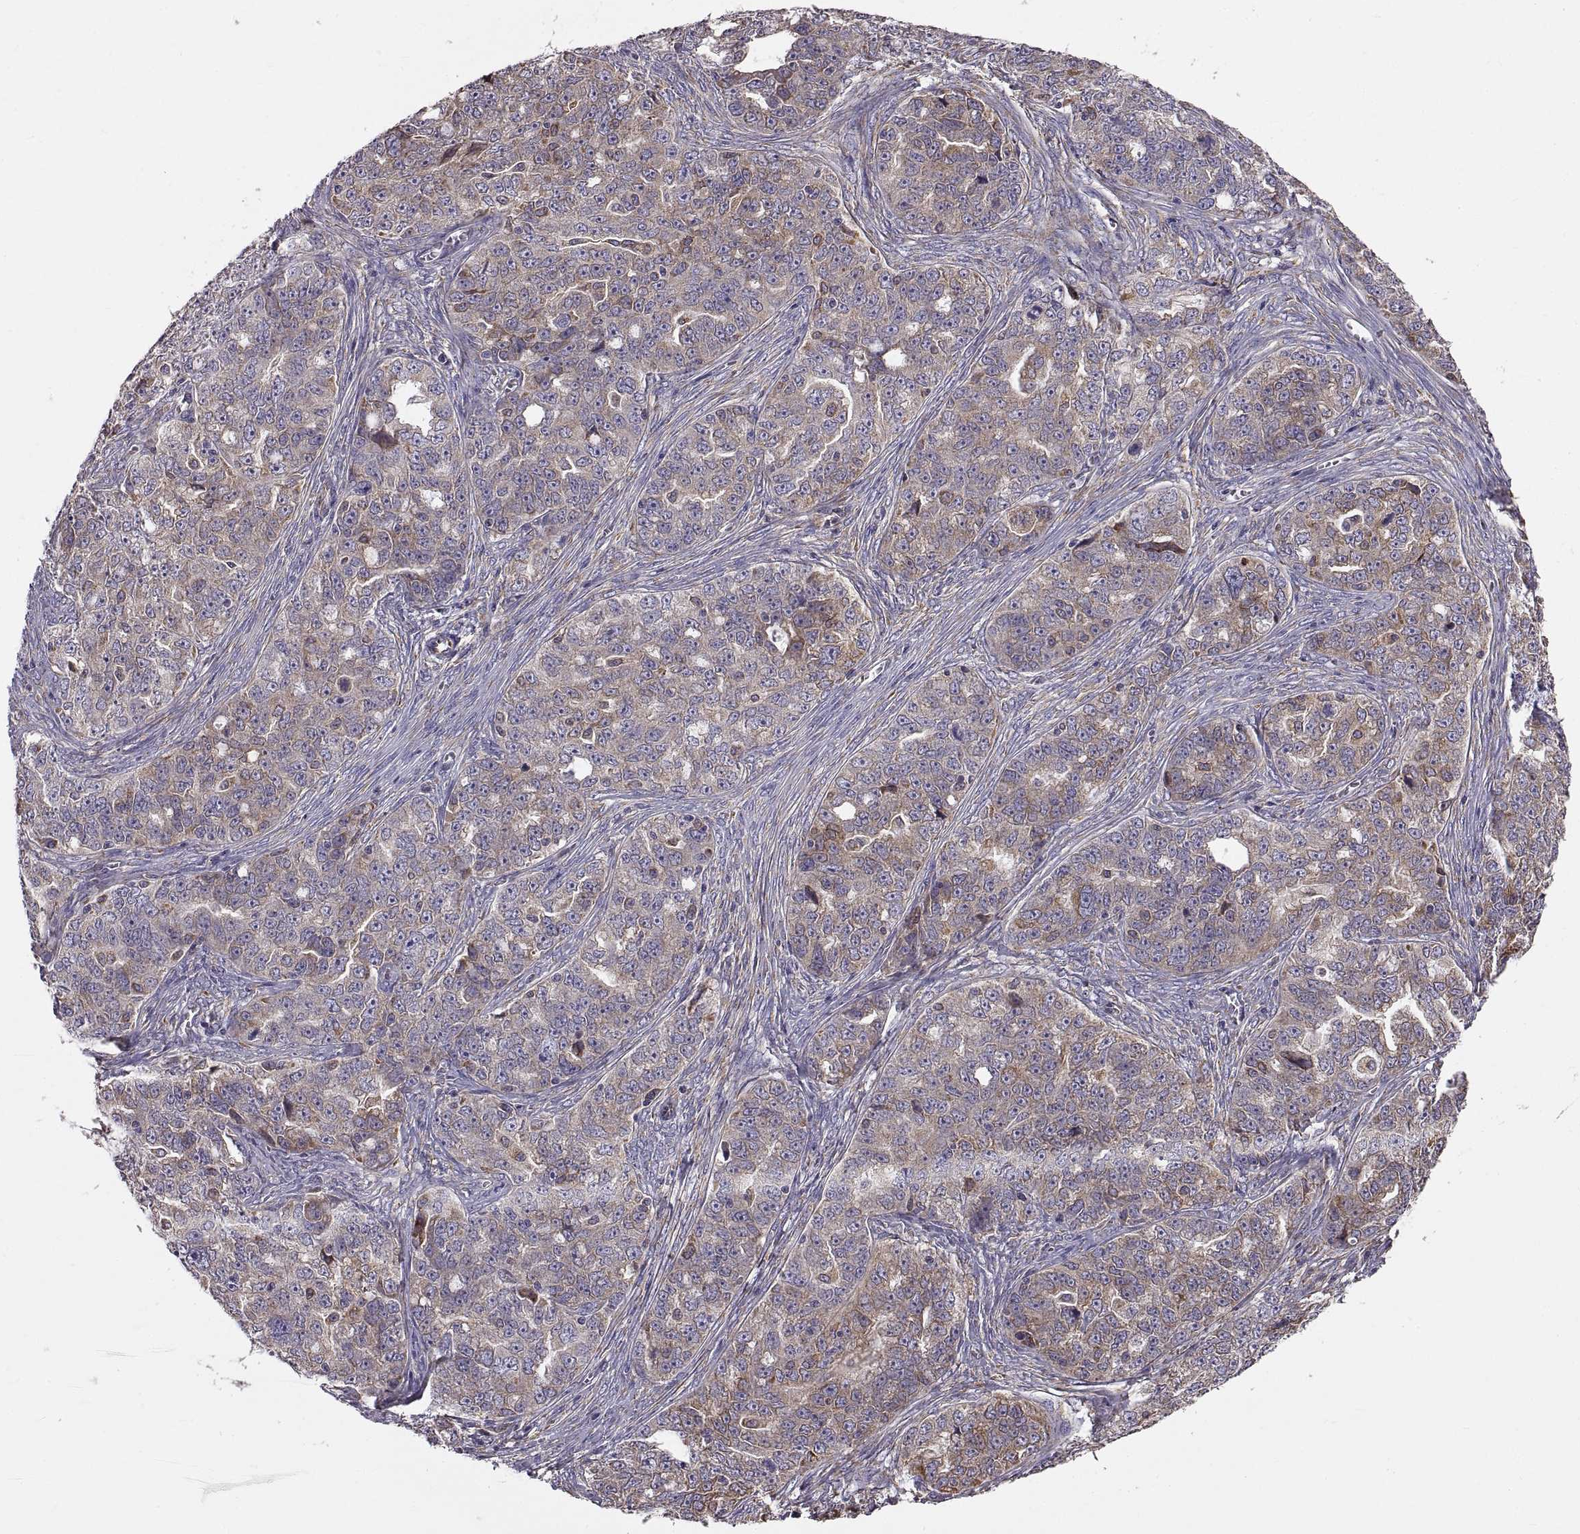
{"staining": {"intensity": "weak", "quantity": ">75%", "location": "cytoplasmic/membranous"}, "tissue": "ovarian cancer", "cell_type": "Tumor cells", "image_type": "cancer", "snomed": [{"axis": "morphology", "description": "Cystadenocarcinoma, serous, NOS"}, {"axis": "topography", "description": "Ovary"}], "caption": "Immunohistochemical staining of ovarian serous cystadenocarcinoma displays low levels of weak cytoplasmic/membranous protein staining in about >75% of tumor cells. The staining is performed using DAB (3,3'-diaminobenzidine) brown chromogen to label protein expression. The nuclei are counter-stained blue using hematoxylin.", "gene": "PLEKHB2", "patient": {"sex": "female", "age": 51}}